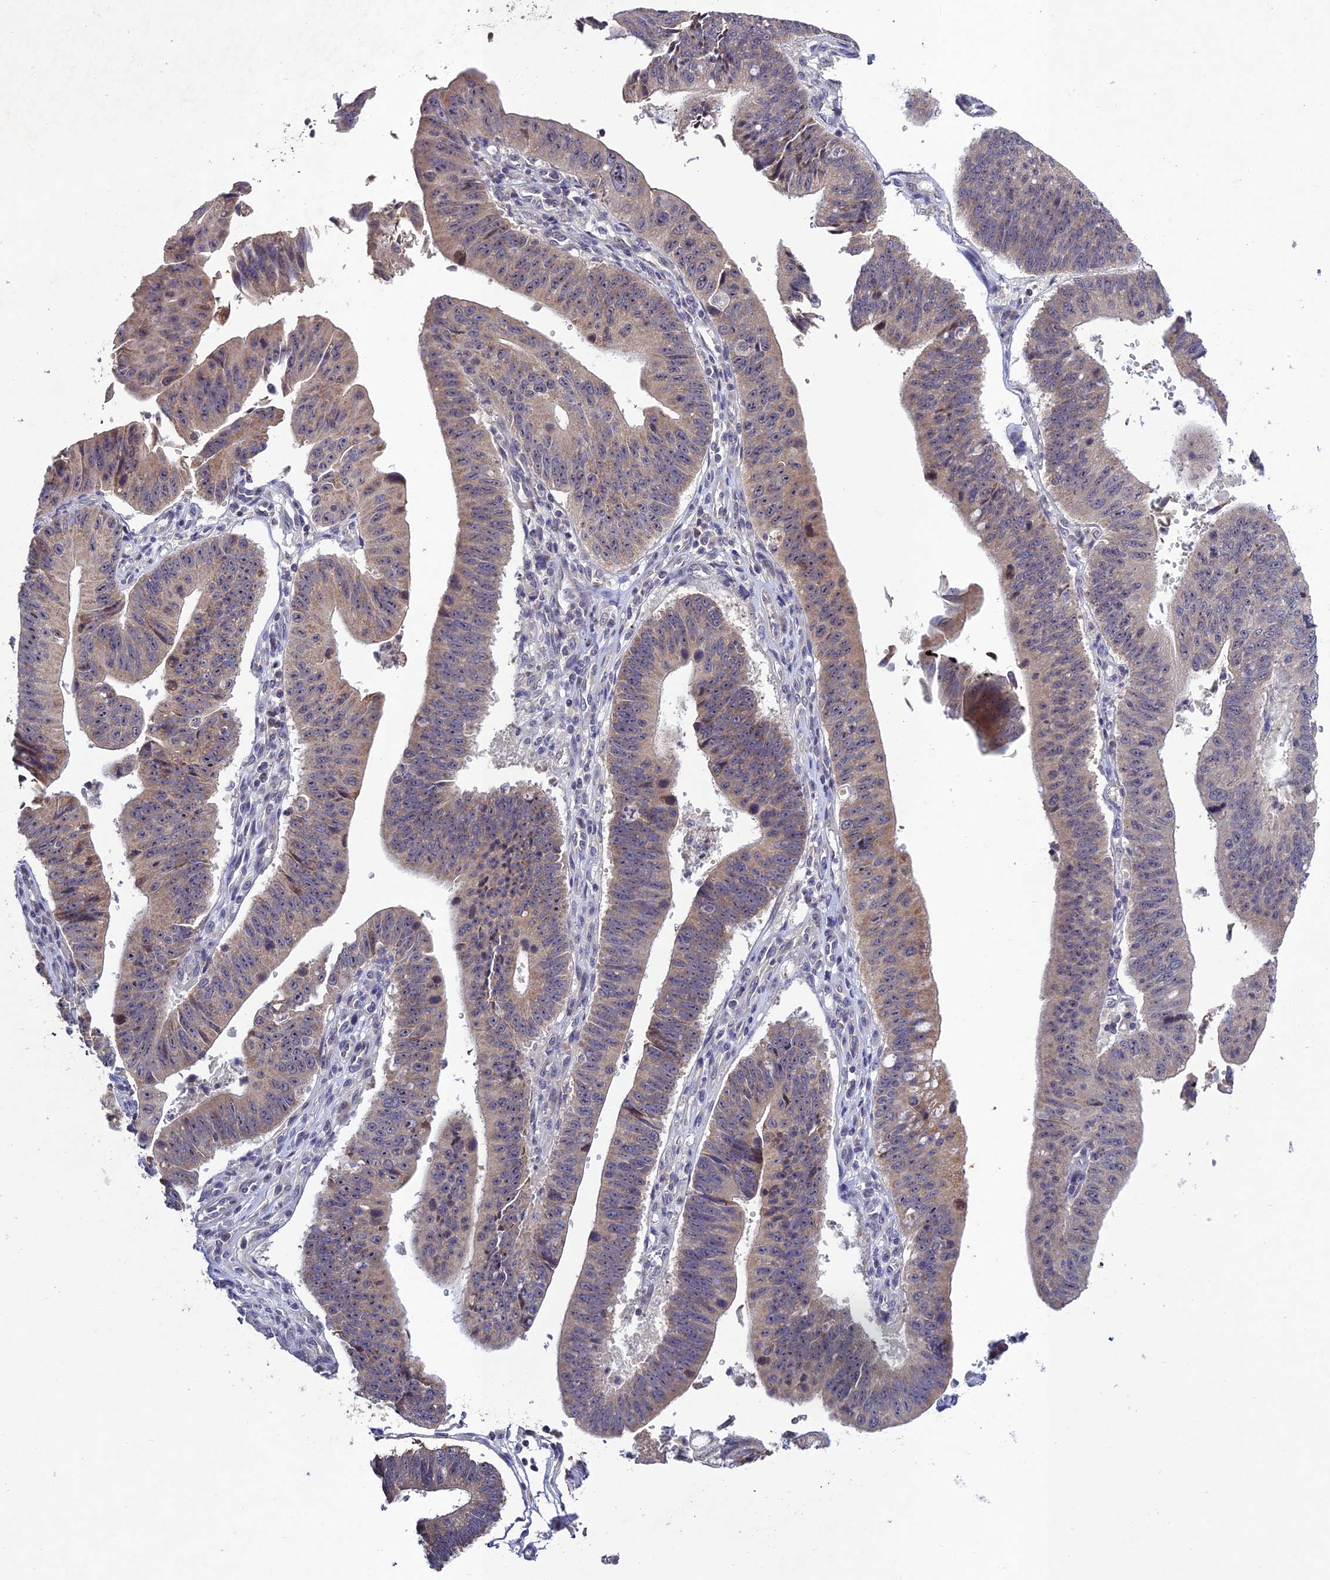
{"staining": {"intensity": "weak", "quantity": ">75%", "location": "cytoplasmic/membranous"}, "tissue": "stomach cancer", "cell_type": "Tumor cells", "image_type": "cancer", "snomed": [{"axis": "morphology", "description": "Adenocarcinoma, NOS"}, {"axis": "topography", "description": "Stomach"}], "caption": "High-power microscopy captured an immunohistochemistry image of stomach cancer, revealing weak cytoplasmic/membranous positivity in approximately >75% of tumor cells.", "gene": "CHST5", "patient": {"sex": "male", "age": 59}}